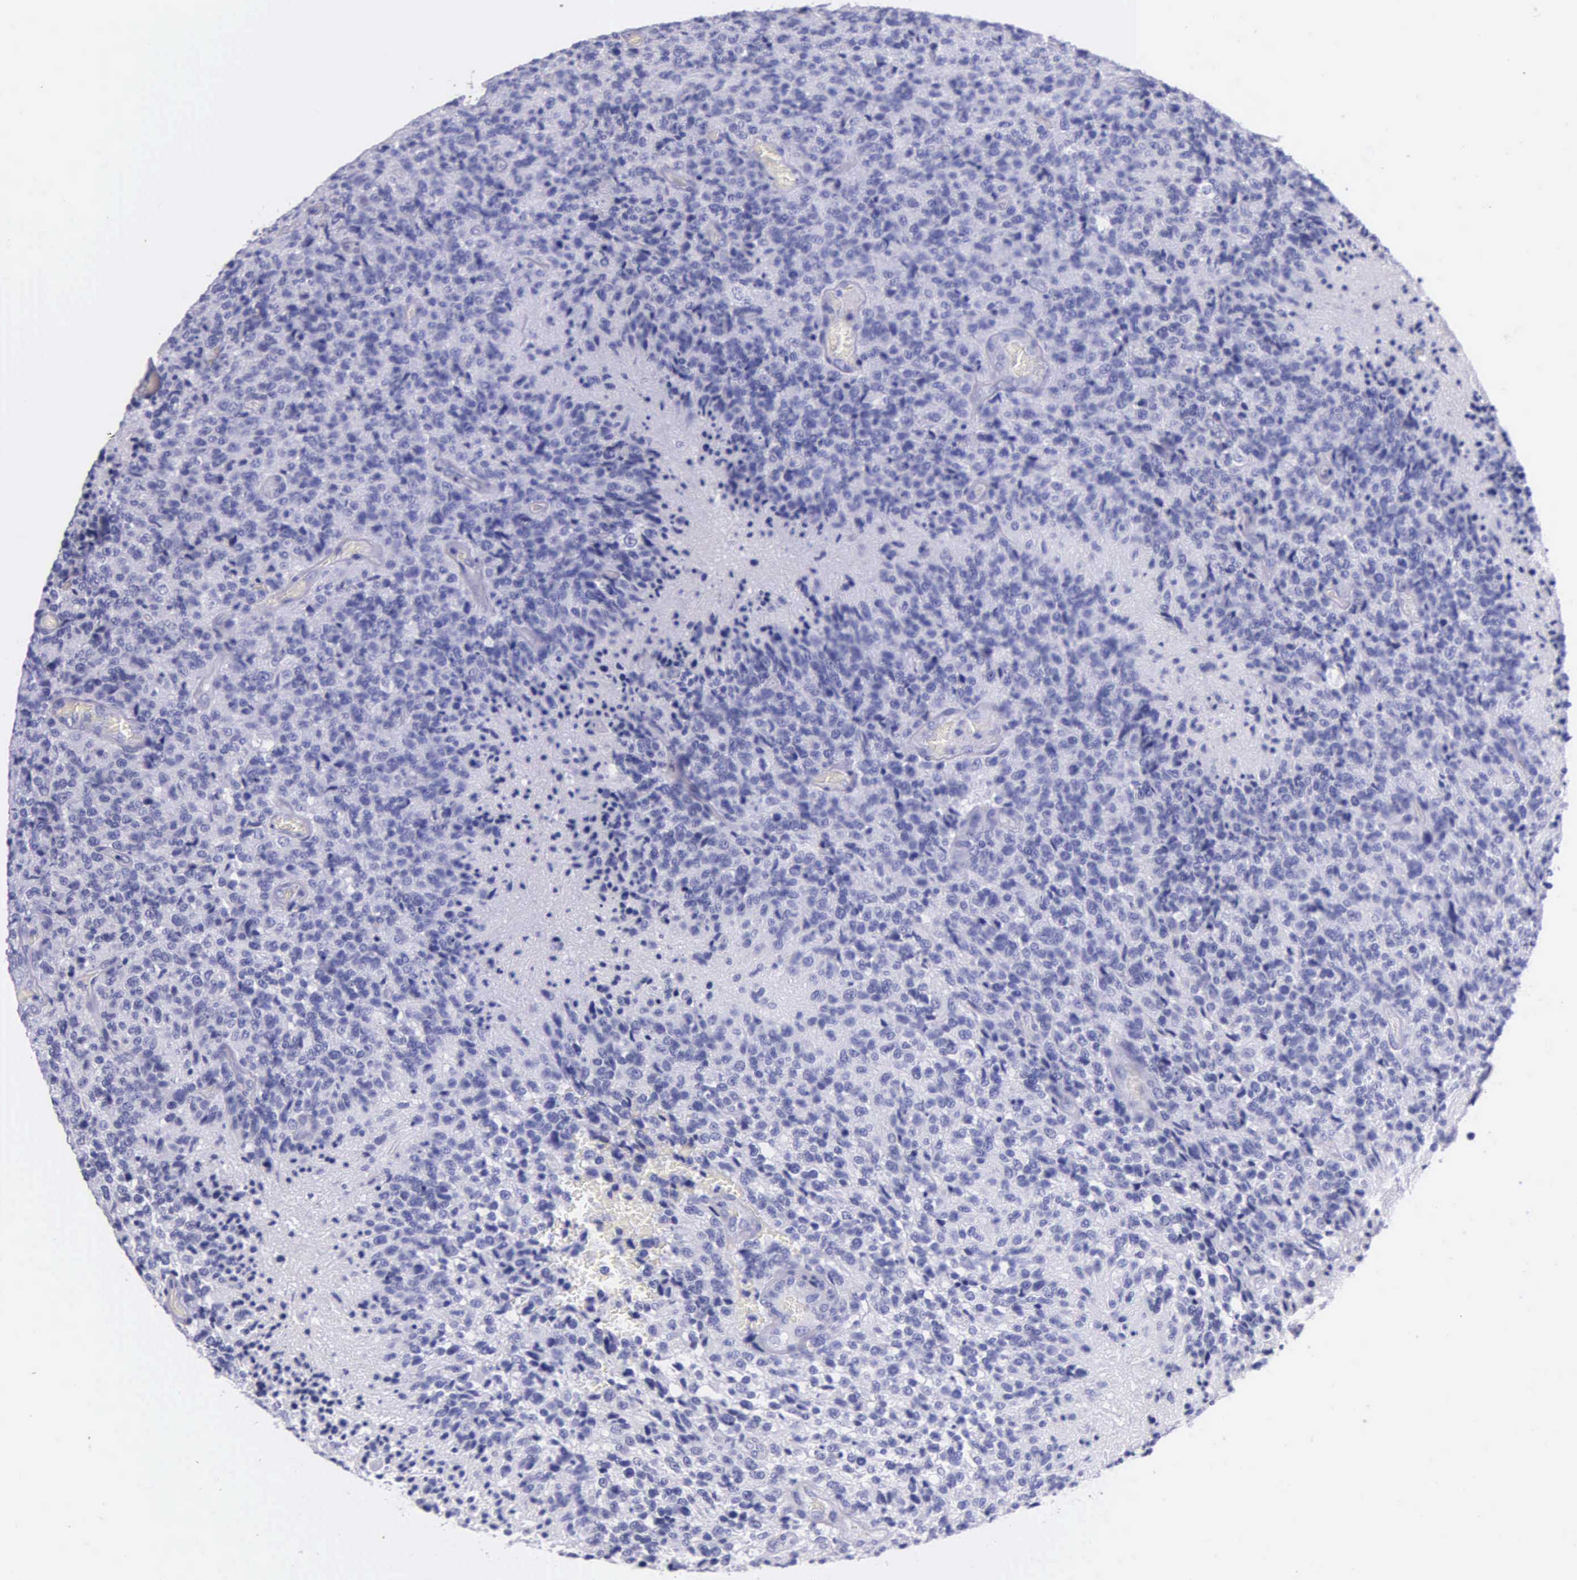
{"staining": {"intensity": "negative", "quantity": "none", "location": "none"}, "tissue": "glioma", "cell_type": "Tumor cells", "image_type": "cancer", "snomed": [{"axis": "morphology", "description": "Glioma, malignant, High grade"}, {"axis": "topography", "description": "Brain"}], "caption": "The image exhibits no staining of tumor cells in malignant glioma (high-grade). Nuclei are stained in blue.", "gene": "KLK3", "patient": {"sex": "male", "age": 36}}